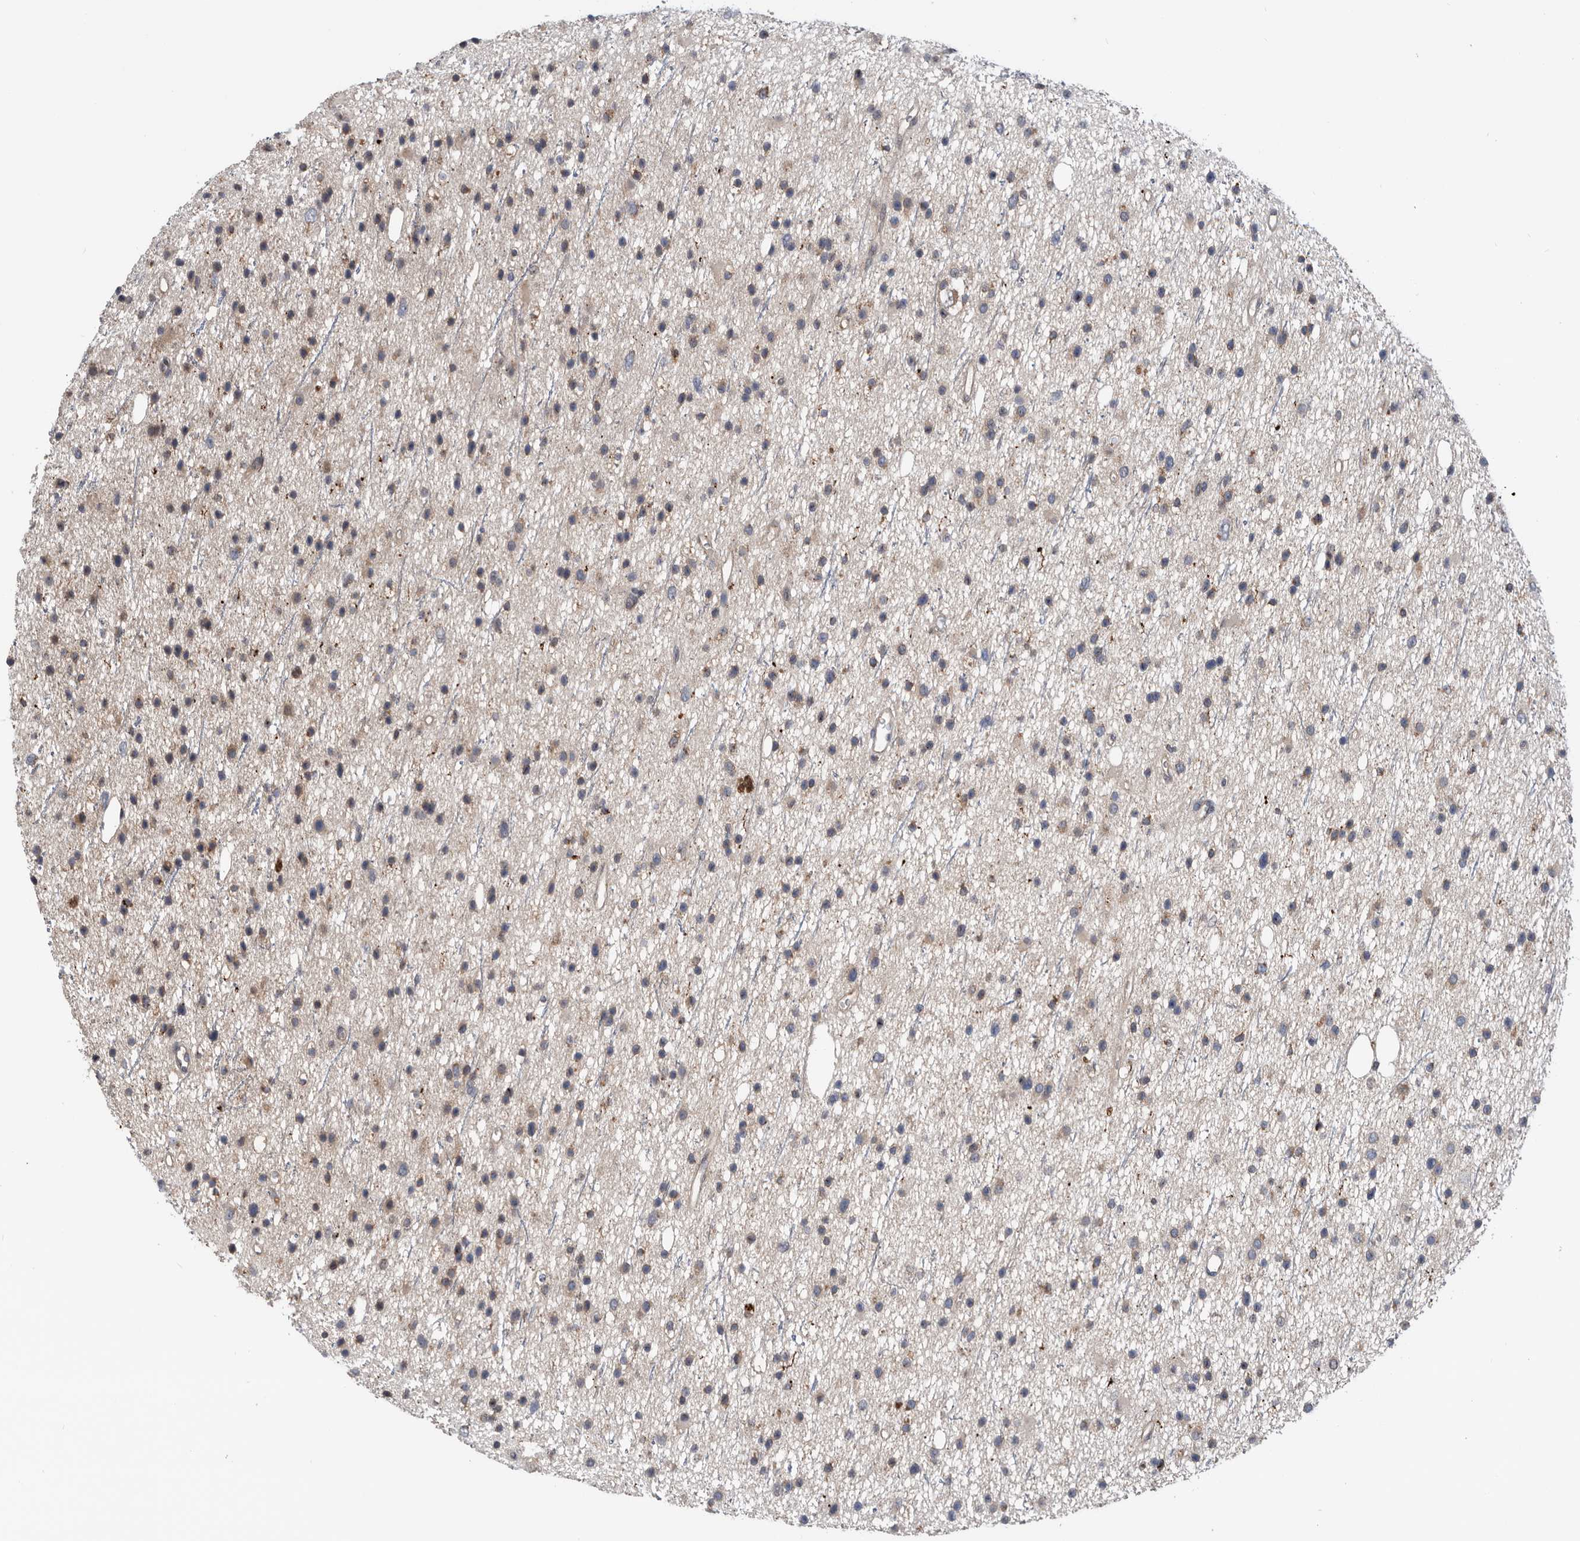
{"staining": {"intensity": "weak", "quantity": ">75%", "location": "cytoplasmic/membranous"}, "tissue": "glioma", "cell_type": "Tumor cells", "image_type": "cancer", "snomed": [{"axis": "morphology", "description": "Glioma, malignant, Low grade"}, {"axis": "topography", "description": "Cerebral cortex"}], "caption": "Weak cytoplasmic/membranous positivity for a protein is identified in about >75% of tumor cells of malignant low-grade glioma using immunohistochemistry (IHC).", "gene": "ATAD2", "patient": {"sex": "female", "age": 39}}